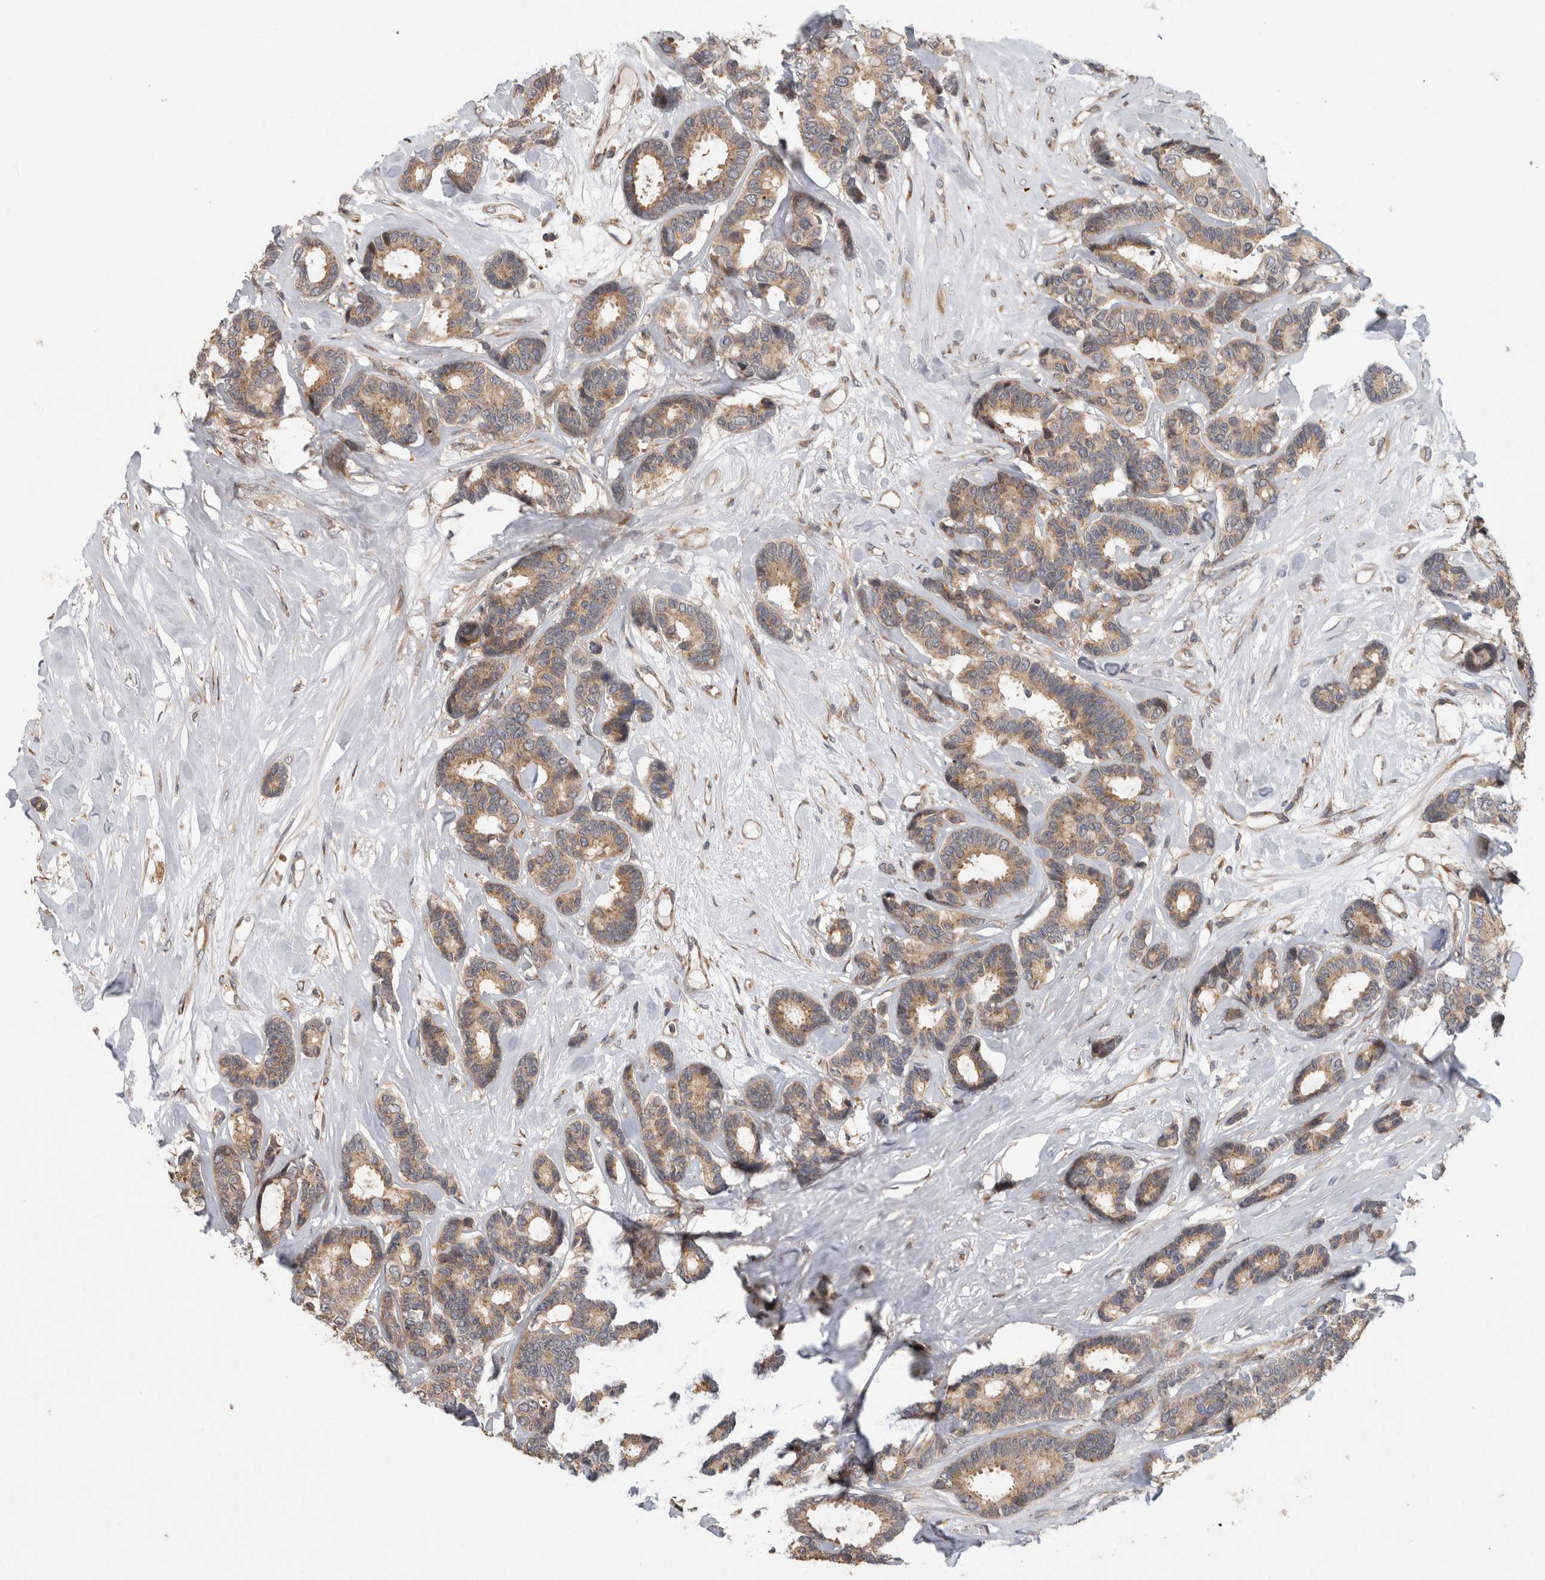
{"staining": {"intensity": "moderate", "quantity": ">75%", "location": "cytoplasmic/membranous"}, "tissue": "breast cancer", "cell_type": "Tumor cells", "image_type": "cancer", "snomed": [{"axis": "morphology", "description": "Duct carcinoma"}, {"axis": "topography", "description": "Breast"}], "caption": "Protein expression analysis of human breast cancer (intraductal carcinoma) reveals moderate cytoplasmic/membranous staining in approximately >75% of tumor cells.", "gene": "PARP6", "patient": {"sex": "female", "age": 87}}